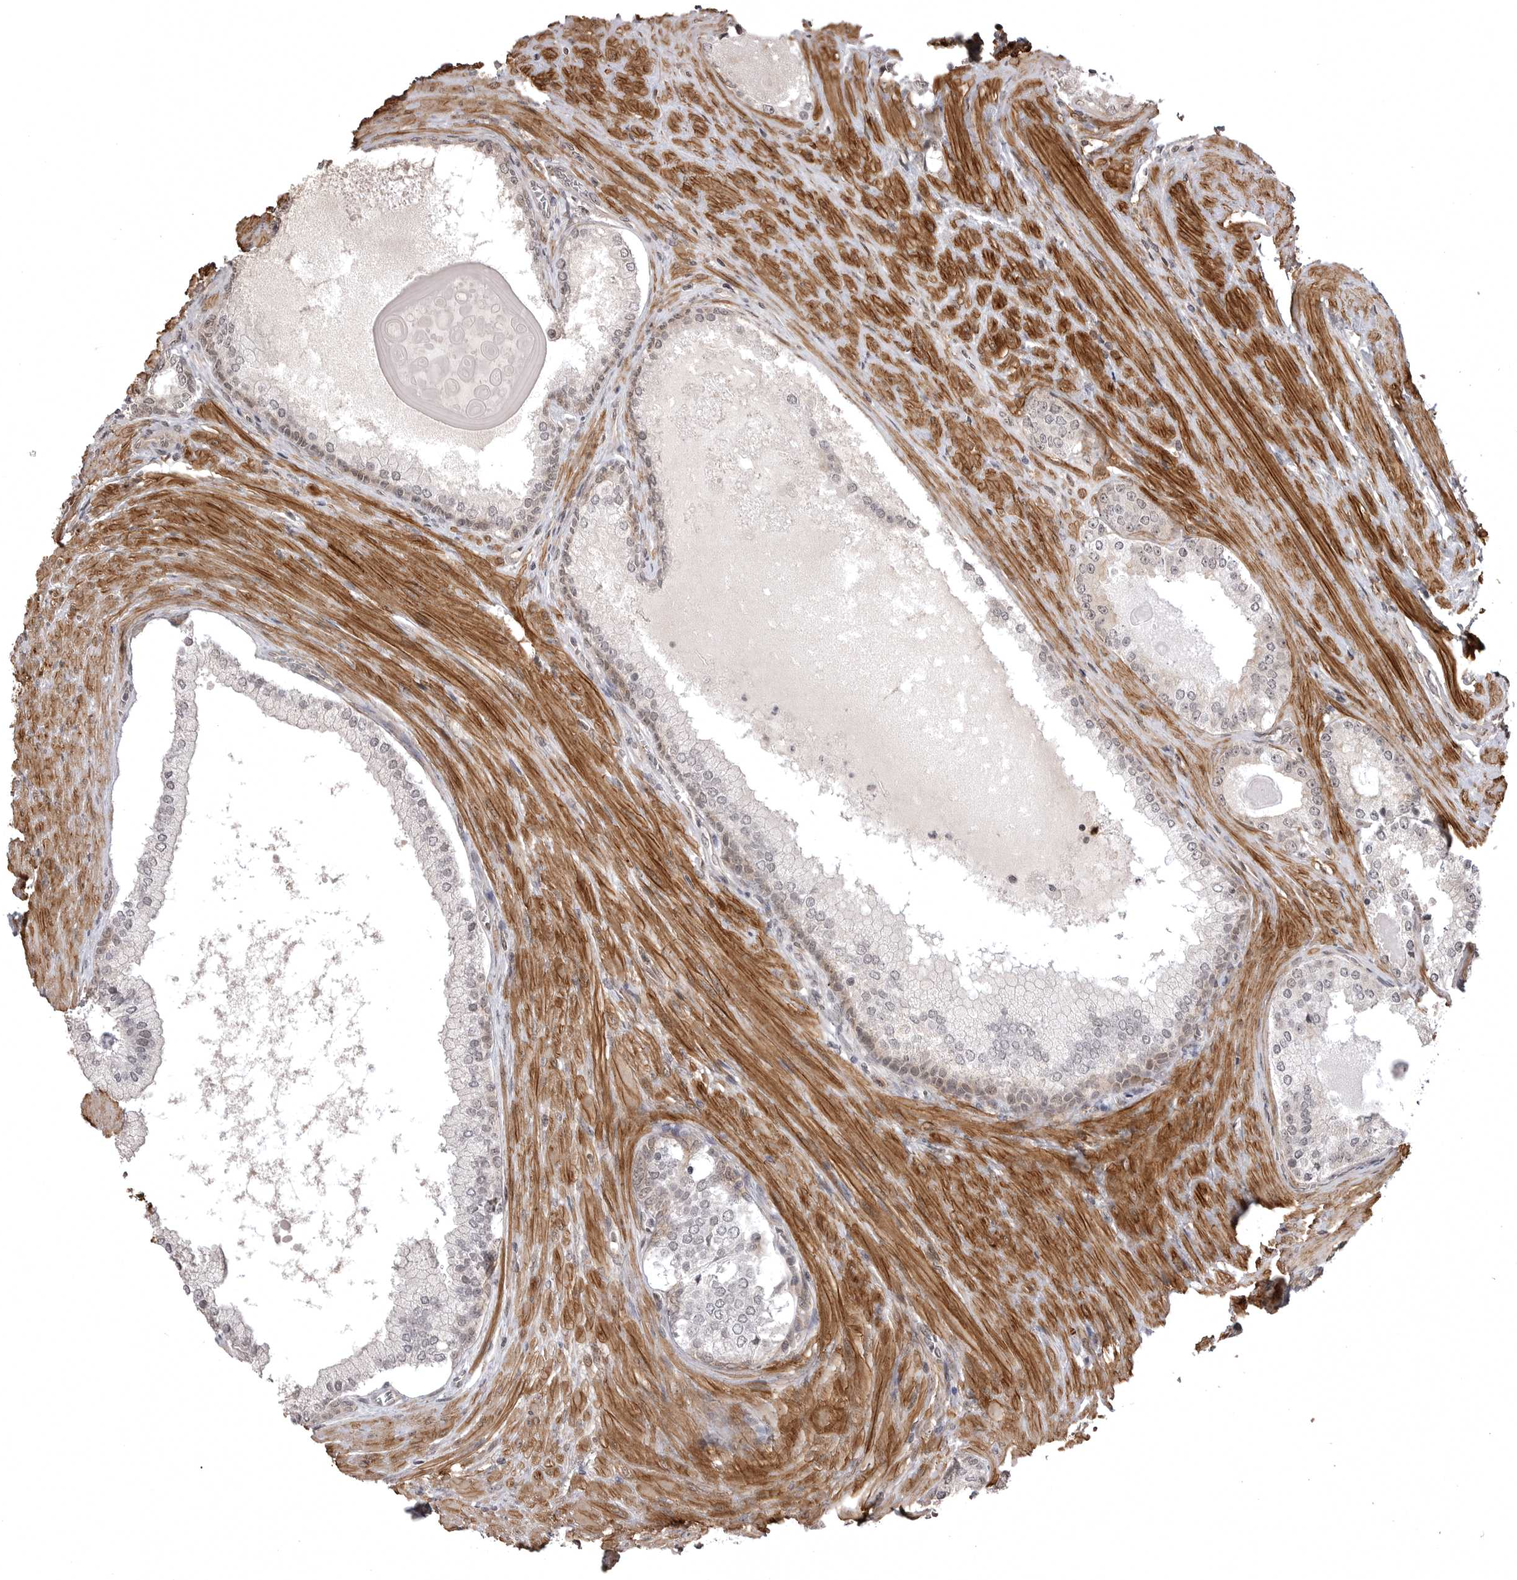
{"staining": {"intensity": "negative", "quantity": "none", "location": "none"}, "tissue": "prostate cancer", "cell_type": "Tumor cells", "image_type": "cancer", "snomed": [{"axis": "morphology", "description": "Adenocarcinoma, High grade"}, {"axis": "topography", "description": "Prostate"}], "caption": "Tumor cells are negative for protein expression in human prostate cancer. (DAB immunohistochemistry visualized using brightfield microscopy, high magnification).", "gene": "SORBS1", "patient": {"sex": "male", "age": 60}}